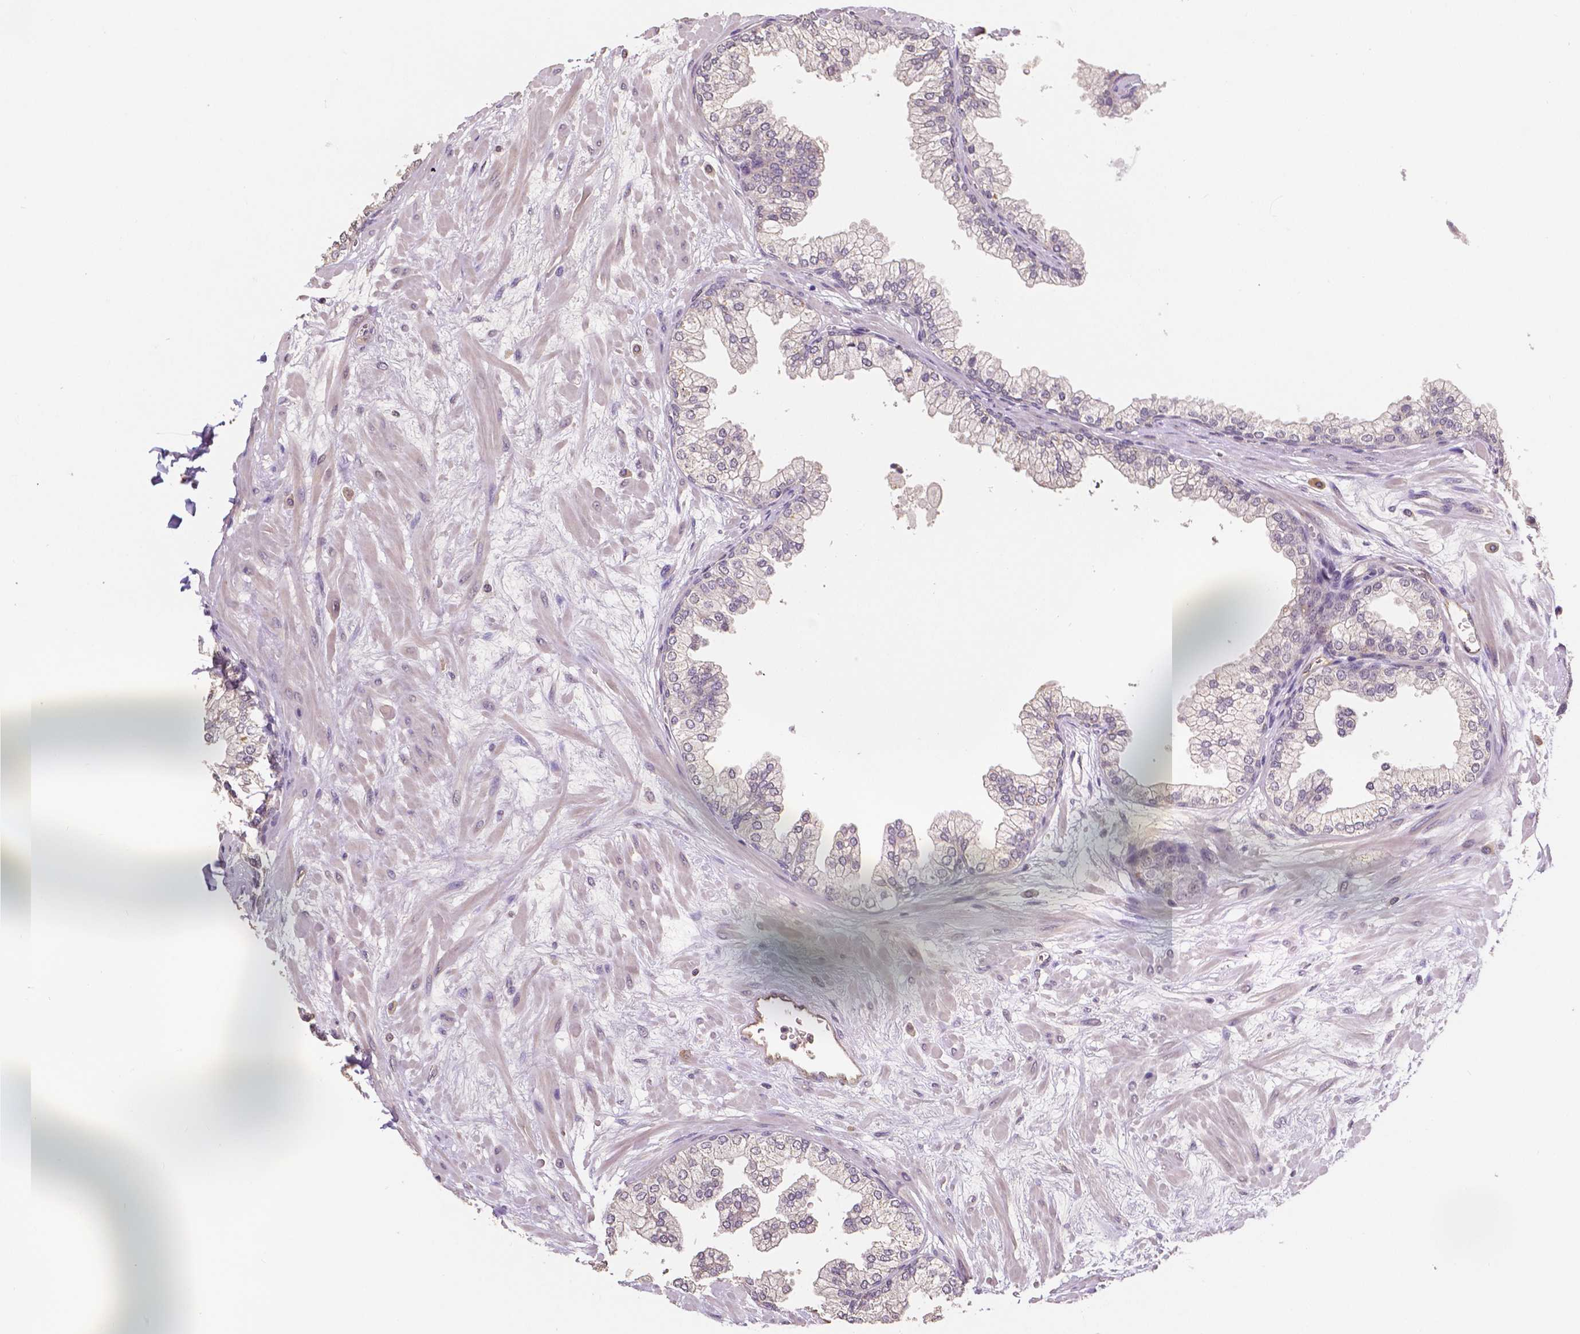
{"staining": {"intensity": "weak", "quantity": "25%-75%", "location": "cytoplasmic/membranous"}, "tissue": "prostate", "cell_type": "Glandular cells", "image_type": "normal", "snomed": [{"axis": "morphology", "description": "Normal tissue, NOS"}, {"axis": "topography", "description": "Prostate"}, {"axis": "topography", "description": "Peripheral nerve tissue"}], "caption": "Immunohistochemistry (IHC) staining of normal prostate, which shows low levels of weak cytoplasmic/membranous positivity in approximately 25%-75% of glandular cells indicating weak cytoplasmic/membranous protein staining. The staining was performed using DAB (3,3'-diaminobenzidine) (brown) for protein detection and nuclei were counterstained in hematoxylin (blue).", "gene": "ELAVL2", "patient": {"sex": "male", "age": 61}}